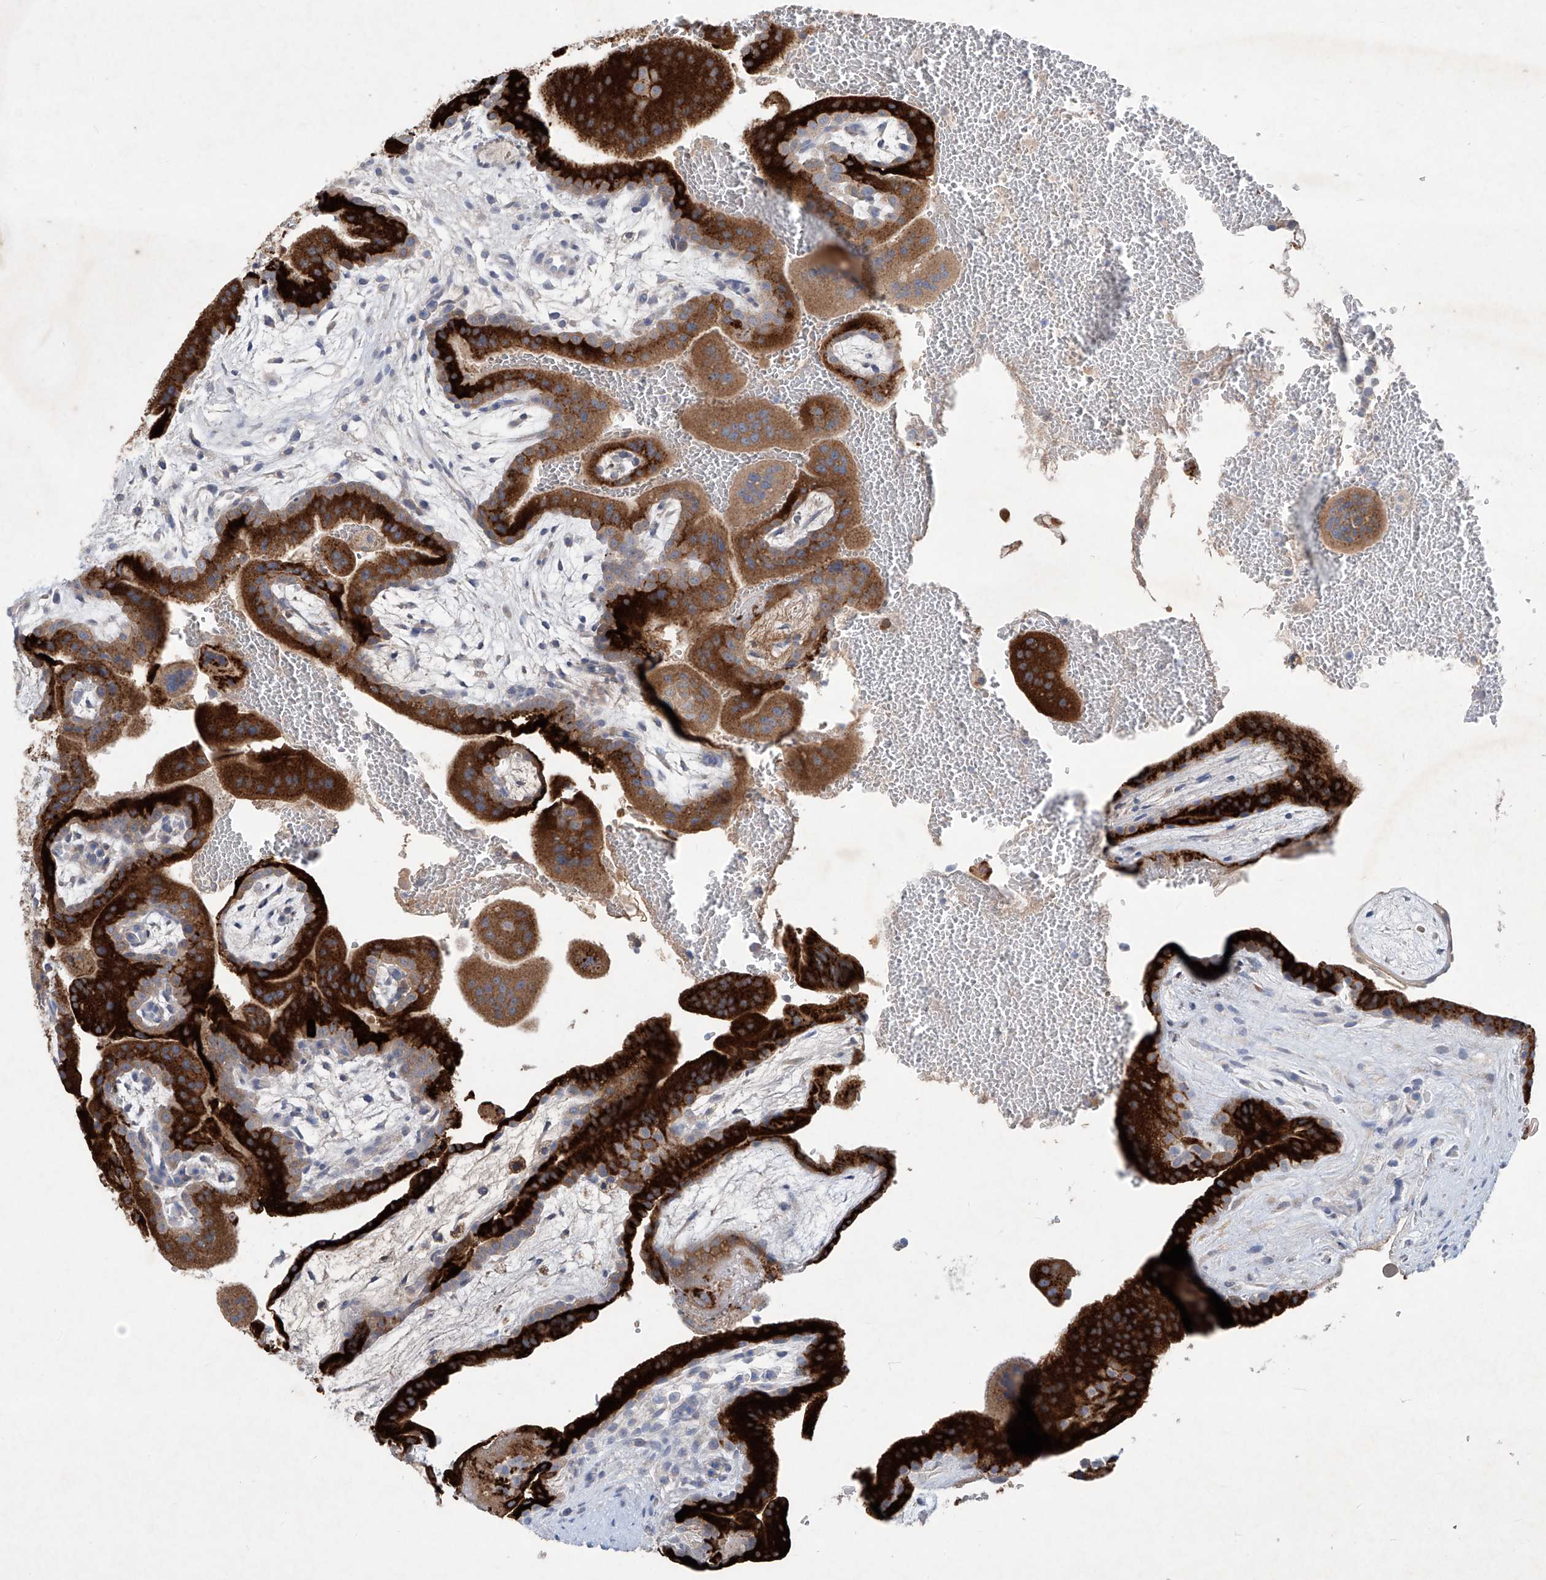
{"staining": {"intensity": "strong", "quantity": "25%-75%", "location": "cytoplasmic/membranous"}, "tissue": "placenta", "cell_type": "Trophoblastic cells", "image_type": "normal", "snomed": [{"axis": "morphology", "description": "Normal tissue, NOS"}, {"axis": "topography", "description": "Placenta"}], "caption": "DAB immunohistochemical staining of normal placenta demonstrates strong cytoplasmic/membranous protein staining in about 25%-75% of trophoblastic cells.", "gene": "ASNS", "patient": {"sex": "female", "age": 35}}